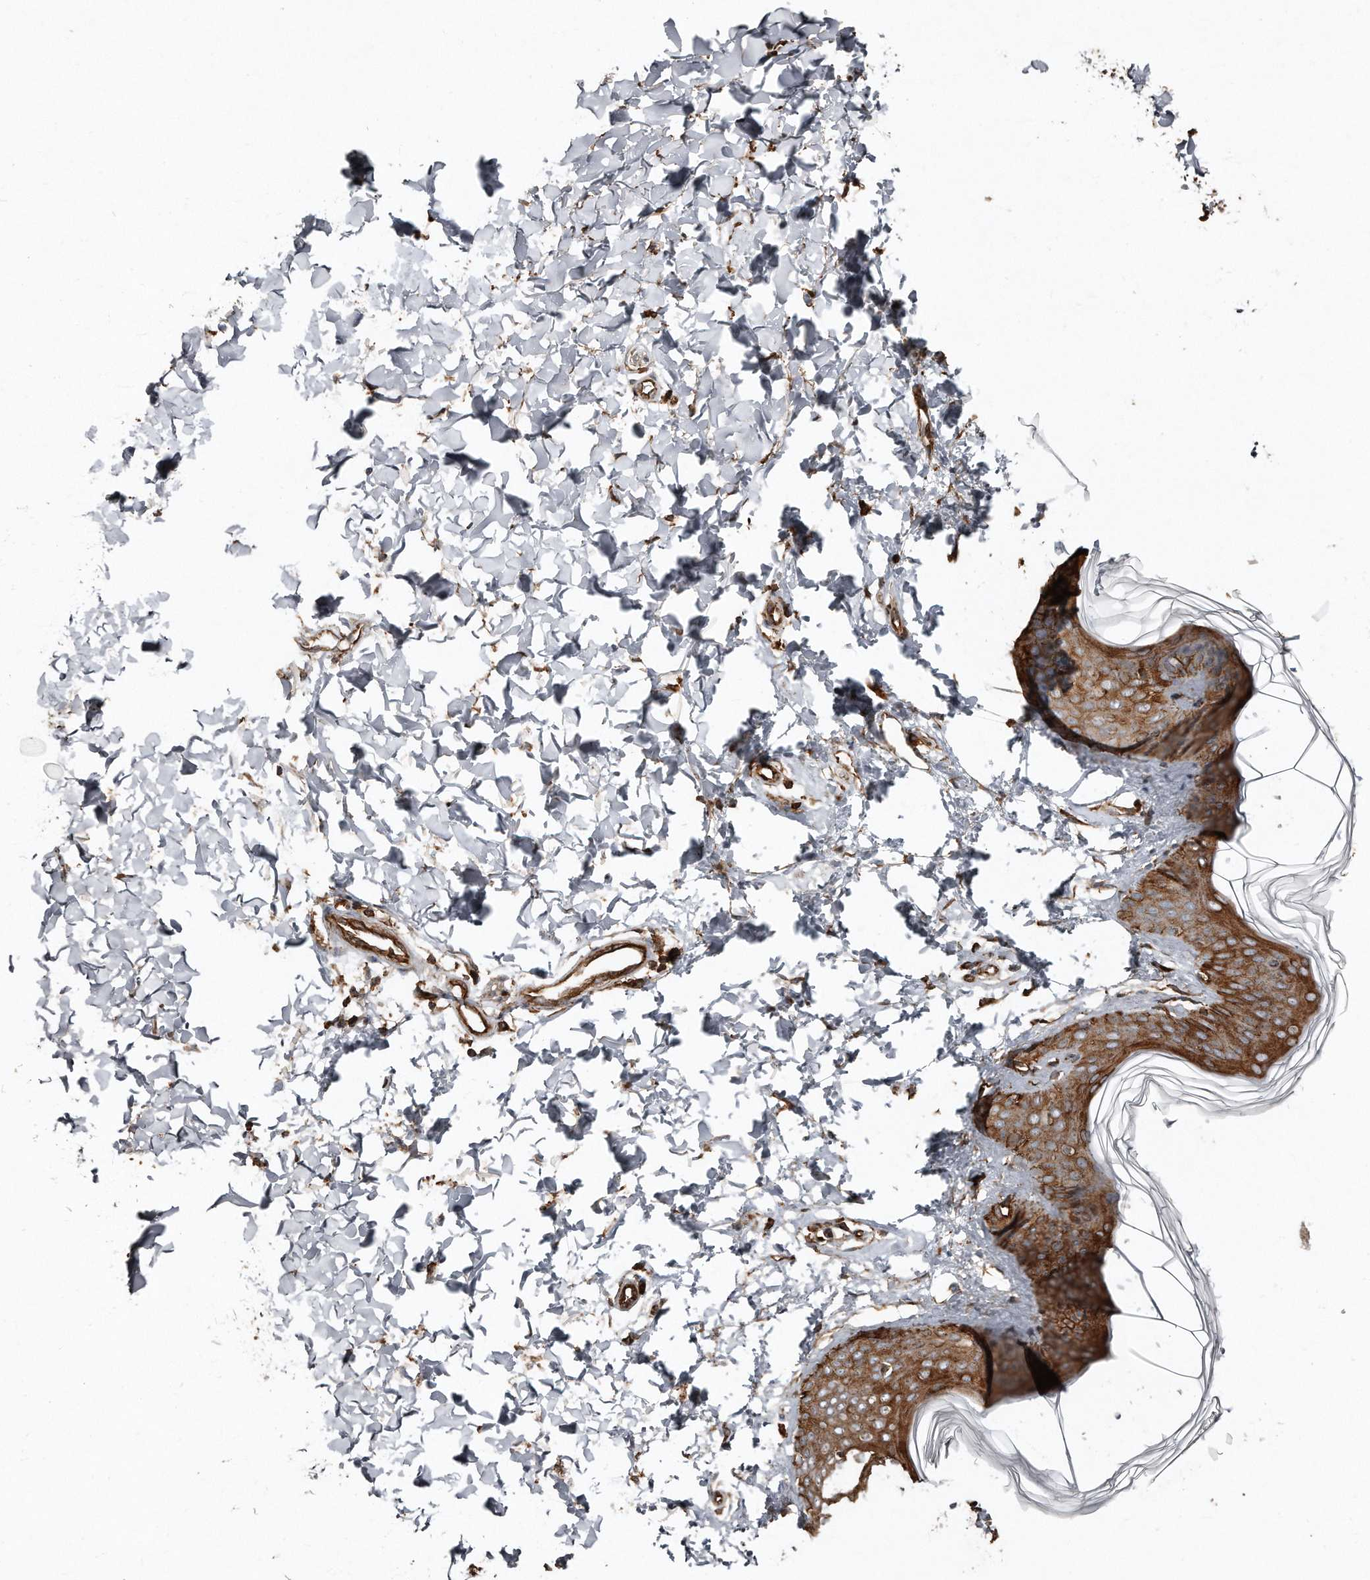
{"staining": {"intensity": "strong", "quantity": ">75%", "location": "cytoplasmic/membranous"}, "tissue": "skin", "cell_type": "Fibroblasts", "image_type": "normal", "snomed": [{"axis": "morphology", "description": "Normal tissue, NOS"}, {"axis": "topography", "description": "Skin"}], "caption": "Skin was stained to show a protein in brown. There is high levels of strong cytoplasmic/membranous positivity in approximately >75% of fibroblasts. The staining was performed using DAB to visualize the protein expression in brown, while the nuclei were stained in blue with hematoxylin (Magnification: 20x).", "gene": "SNAP47", "patient": {"sex": "female", "age": 17}}